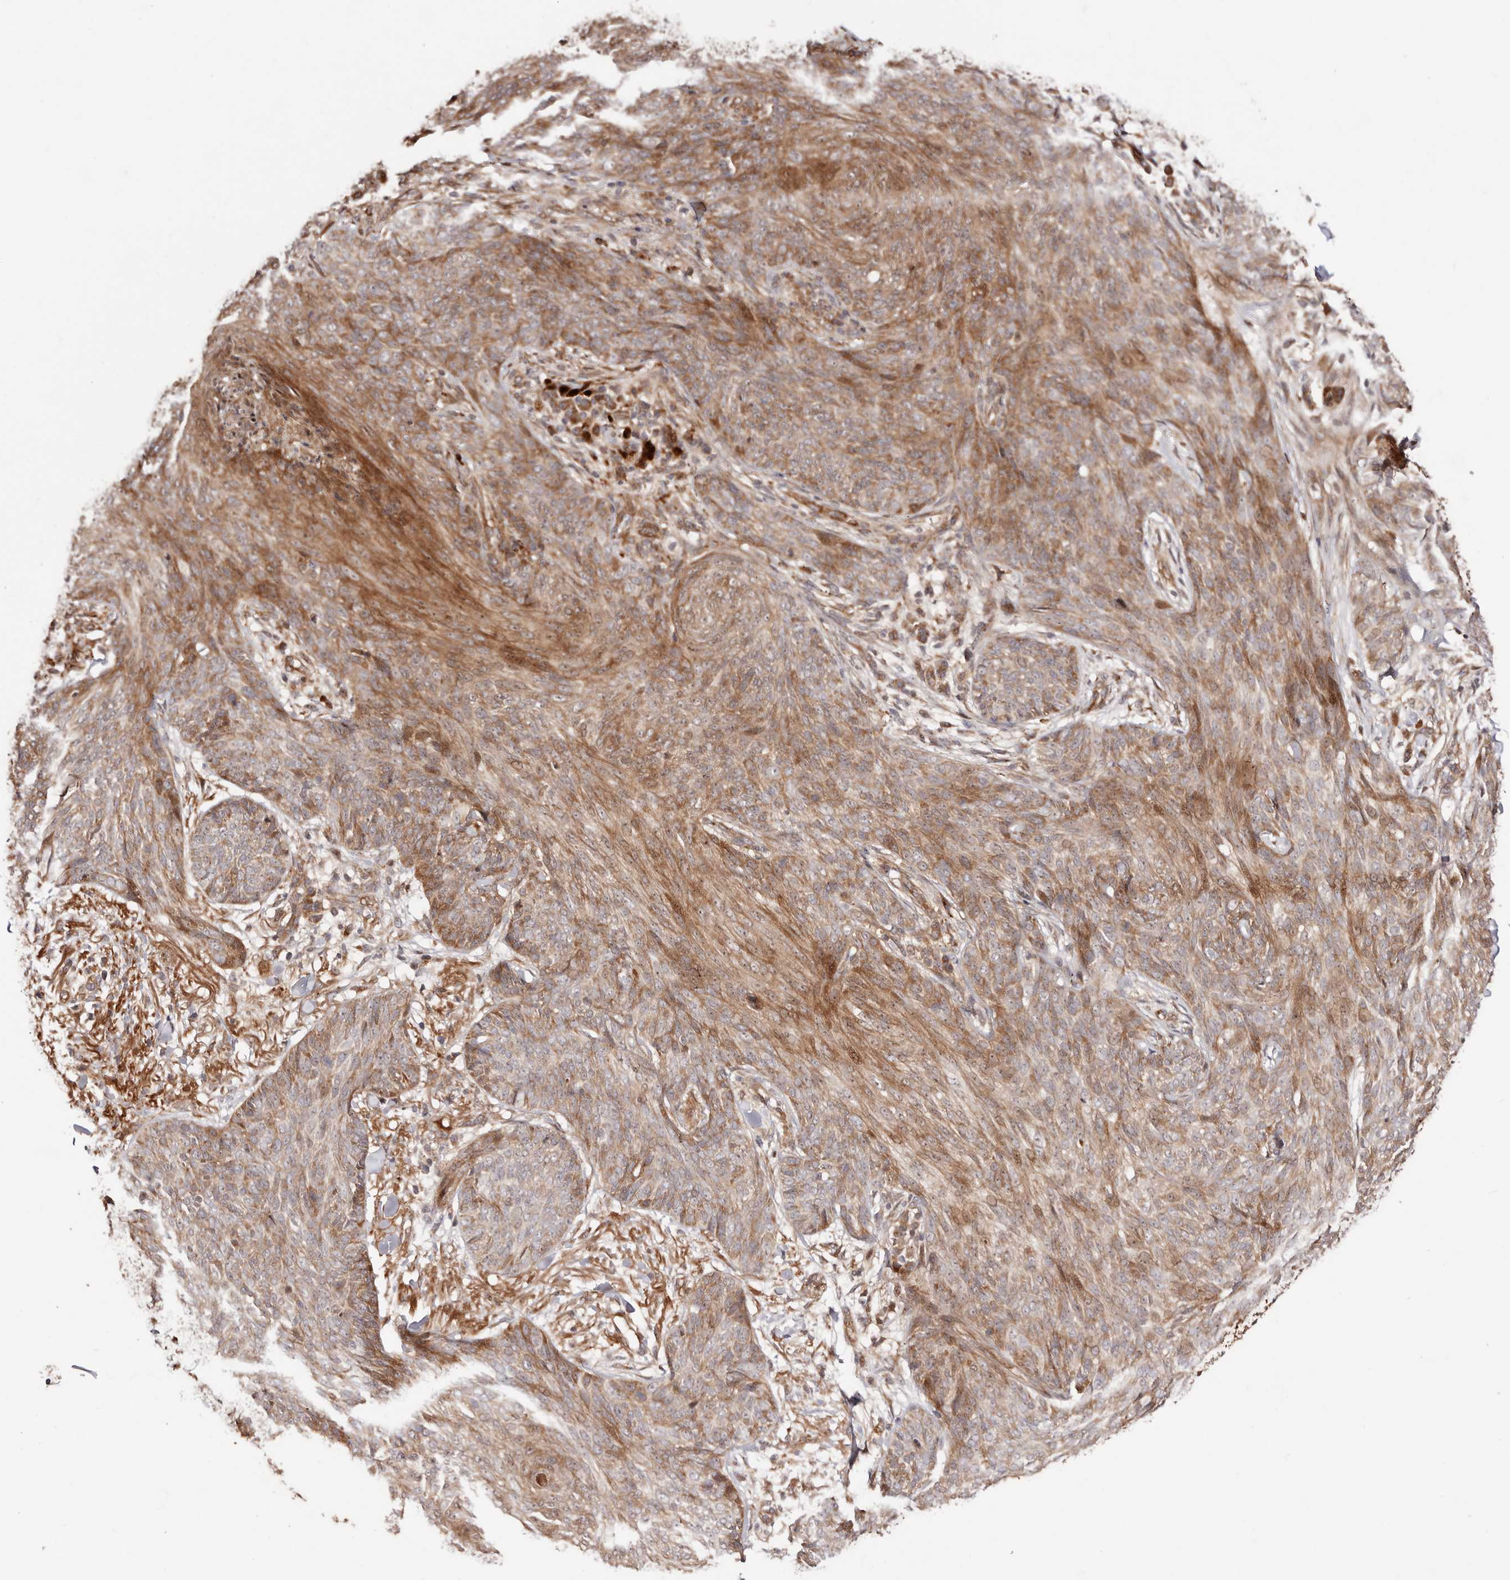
{"staining": {"intensity": "moderate", "quantity": ">75%", "location": "cytoplasmic/membranous"}, "tissue": "skin cancer", "cell_type": "Tumor cells", "image_type": "cancer", "snomed": [{"axis": "morphology", "description": "Basal cell carcinoma"}, {"axis": "topography", "description": "Skin"}], "caption": "About >75% of tumor cells in human skin cancer (basal cell carcinoma) exhibit moderate cytoplasmic/membranous protein positivity as visualized by brown immunohistochemical staining.", "gene": "PTPN22", "patient": {"sex": "male", "age": 85}}